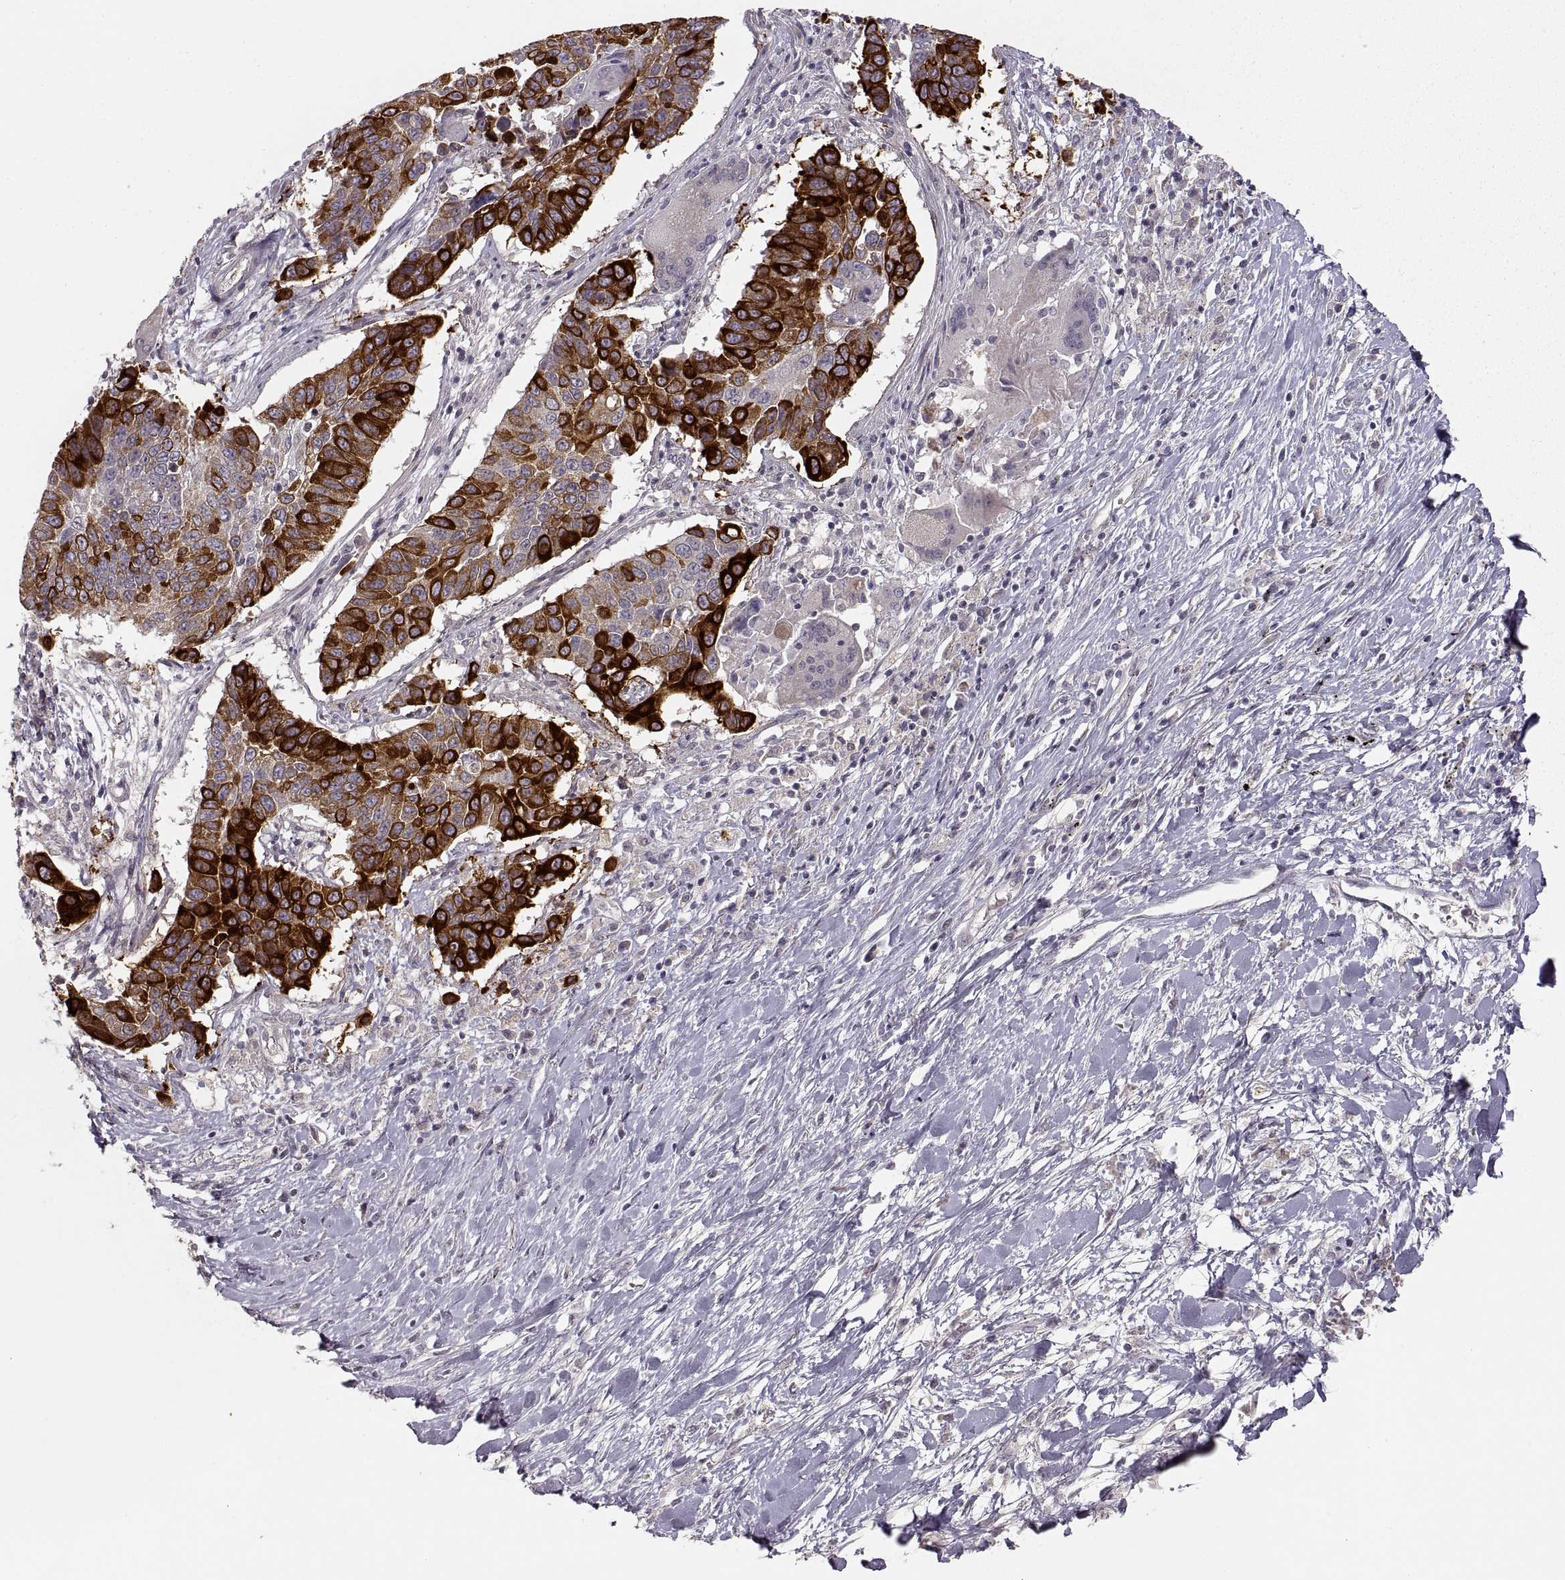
{"staining": {"intensity": "strong", "quantity": ">75%", "location": "cytoplasmic/membranous"}, "tissue": "lung cancer", "cell_type": "Tumor cells", "image_type": "cancer", "snomed": [{"axis": "morphology", "description": "Squamous cell carcinoma, NOS"}, {"axis": "topography", "description": "Lung"}], "caption": "Lung cancer (squamous cell carcinoma) stained for a protein exhibits strong cytoplasmic/membranous positivity in tumor cells. (DAB IHC with brightfield microscopy, high magnification).", "gene": "LAMC2", "patient": {"sex": "male", "age": 73}}